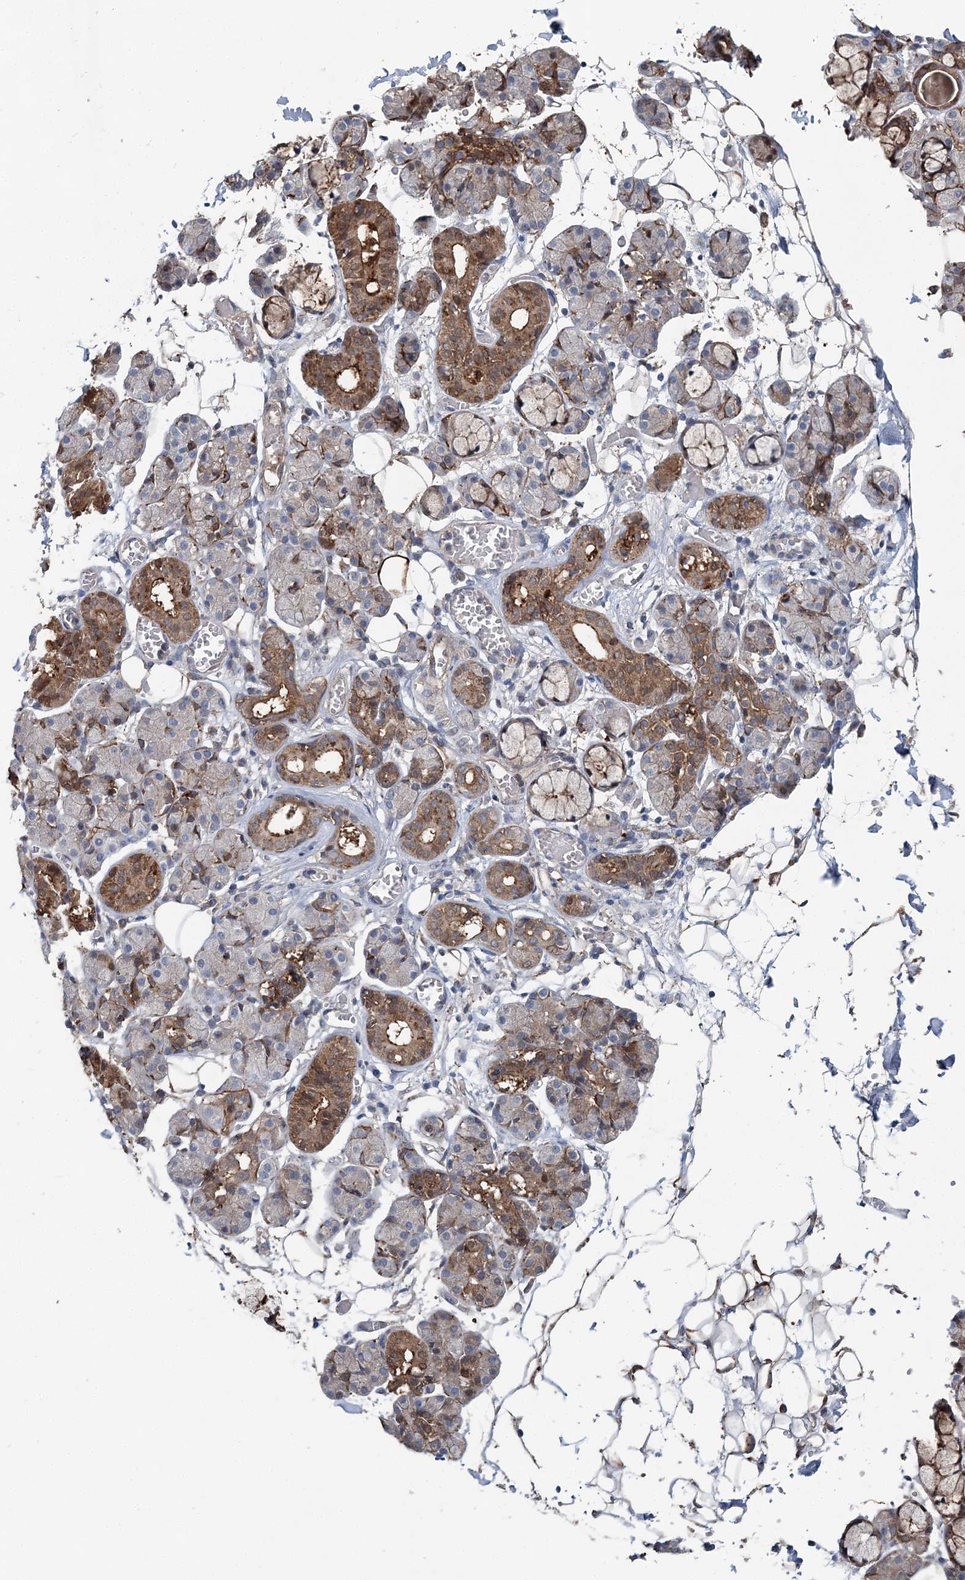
{"staining": {"intensity": "moderate", "quantity": "25%-75%", "location": "cytoplasmic/membranous"}, "tissue": "salivary gland", "cell_type": "Glandular cells", "image_type": "normal", "snomed": [{"axis": "morphology", "description": "Normal tissue, NOS"}, {"axis": "topography", "description": "Salivary gland"}], "caption": "IHC histopathology image of benign salivary gland: salivary gland stained using immunohistochemistry demonstrates medium levels of moderate protein expression localized specifically in the cytoplasmic/membranous of glandular cells, appearing as a cytoplasmic/membranous brown color.", "gene": "SPOPL", "patient": {"sex": "male", "age": 63}}